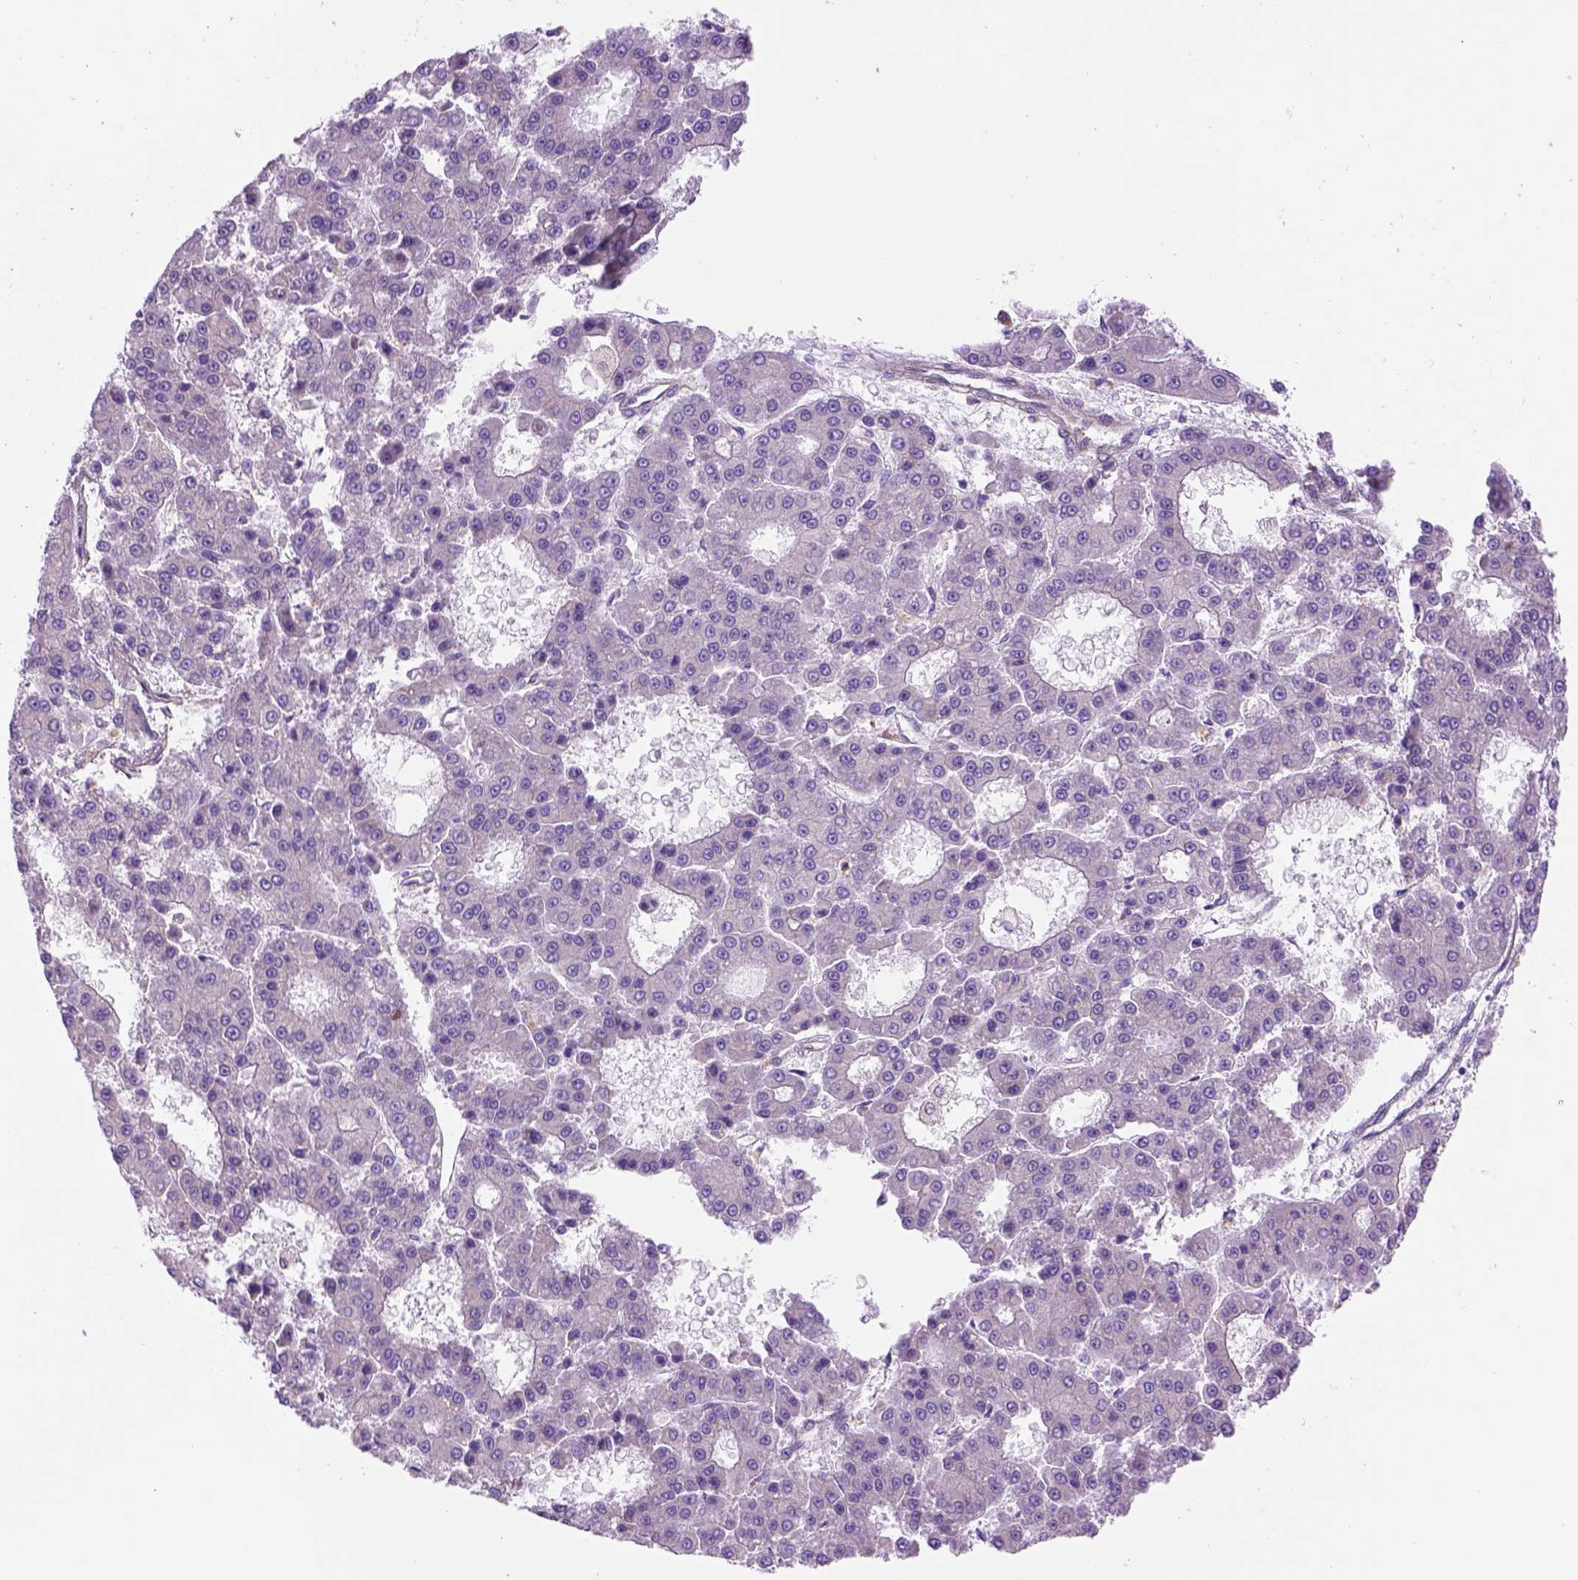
{"staining": {"intensity": "negative", "quantity": "none", "location": "none"}, "tissue": "liver cancer", "cell_type": "Tumor cells", "image_type": "cancer", "snomed": [{"axis": "morphology", "description": "Carcinoma, Hepatocellular, NOS"}, {"axis": "topography", "description": "Liver"}], "caption": "Immunohistochemical staining of hepatocellular carcinoma (liver) shows no significant positivity in tumor cells.", "gene": "PIAS3", "patient": {"sex": "male", "age": 70}}